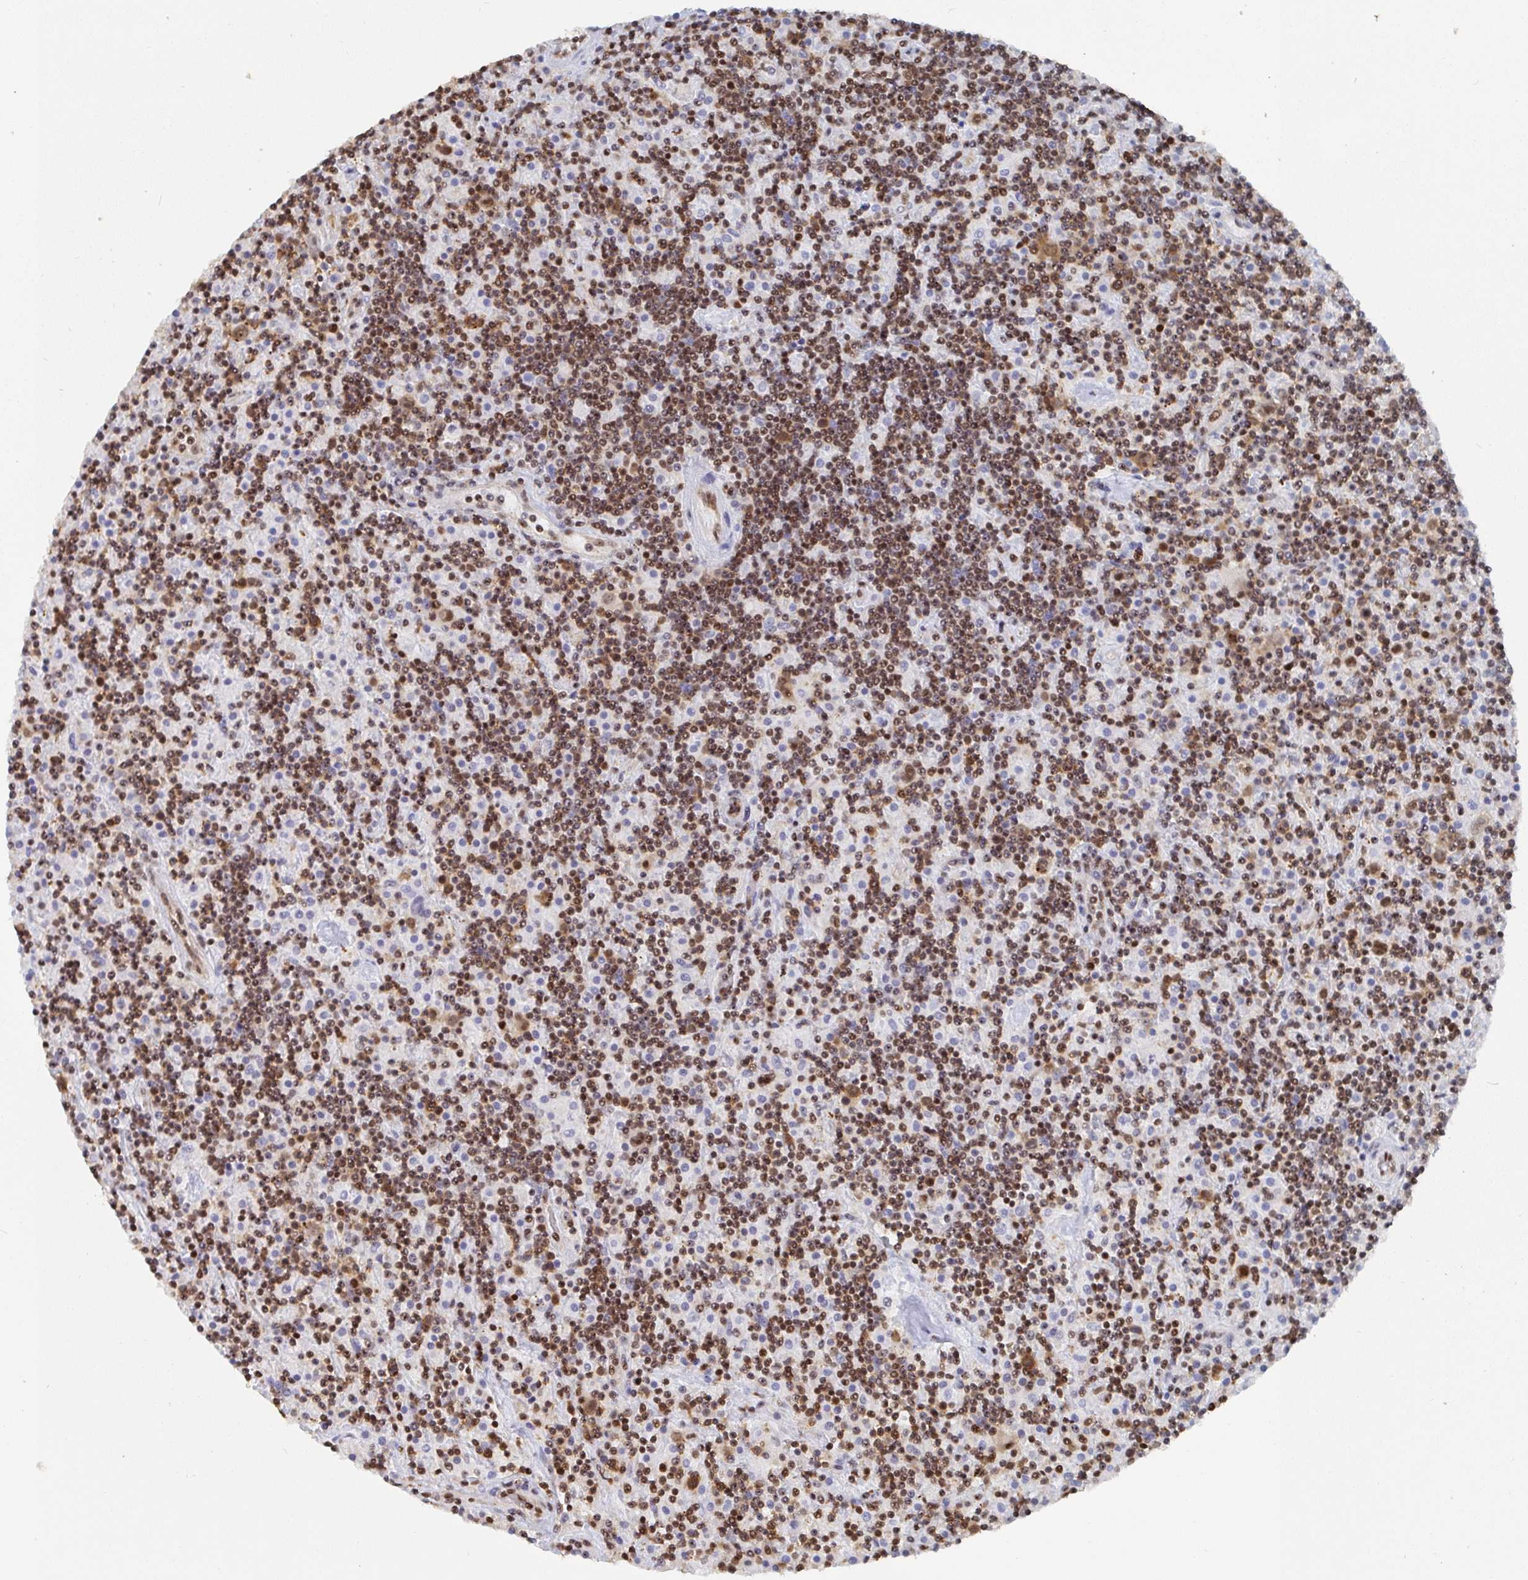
{"staining": {"intensity": "moderate", "quantity": ">75%", "location": "nuclear"}, "tissue": "lymphoma", "cell_type": "Tumor cells", "image_type": "cancer", "snomed": [{"axis": "morphology", "description": "Hodgkin's disease, NOS"}, {"axis": "topography", "description": "Lymph node"}], "caption": "DAB (3,3'-diaminobenzidine) immunohistochemical staining of human lymphoma displays moderate nuclear protein staining in approximately >75% of tumor cells.", "gene": "EWSR1", "patient": {"sex": "male", "age": 70}}